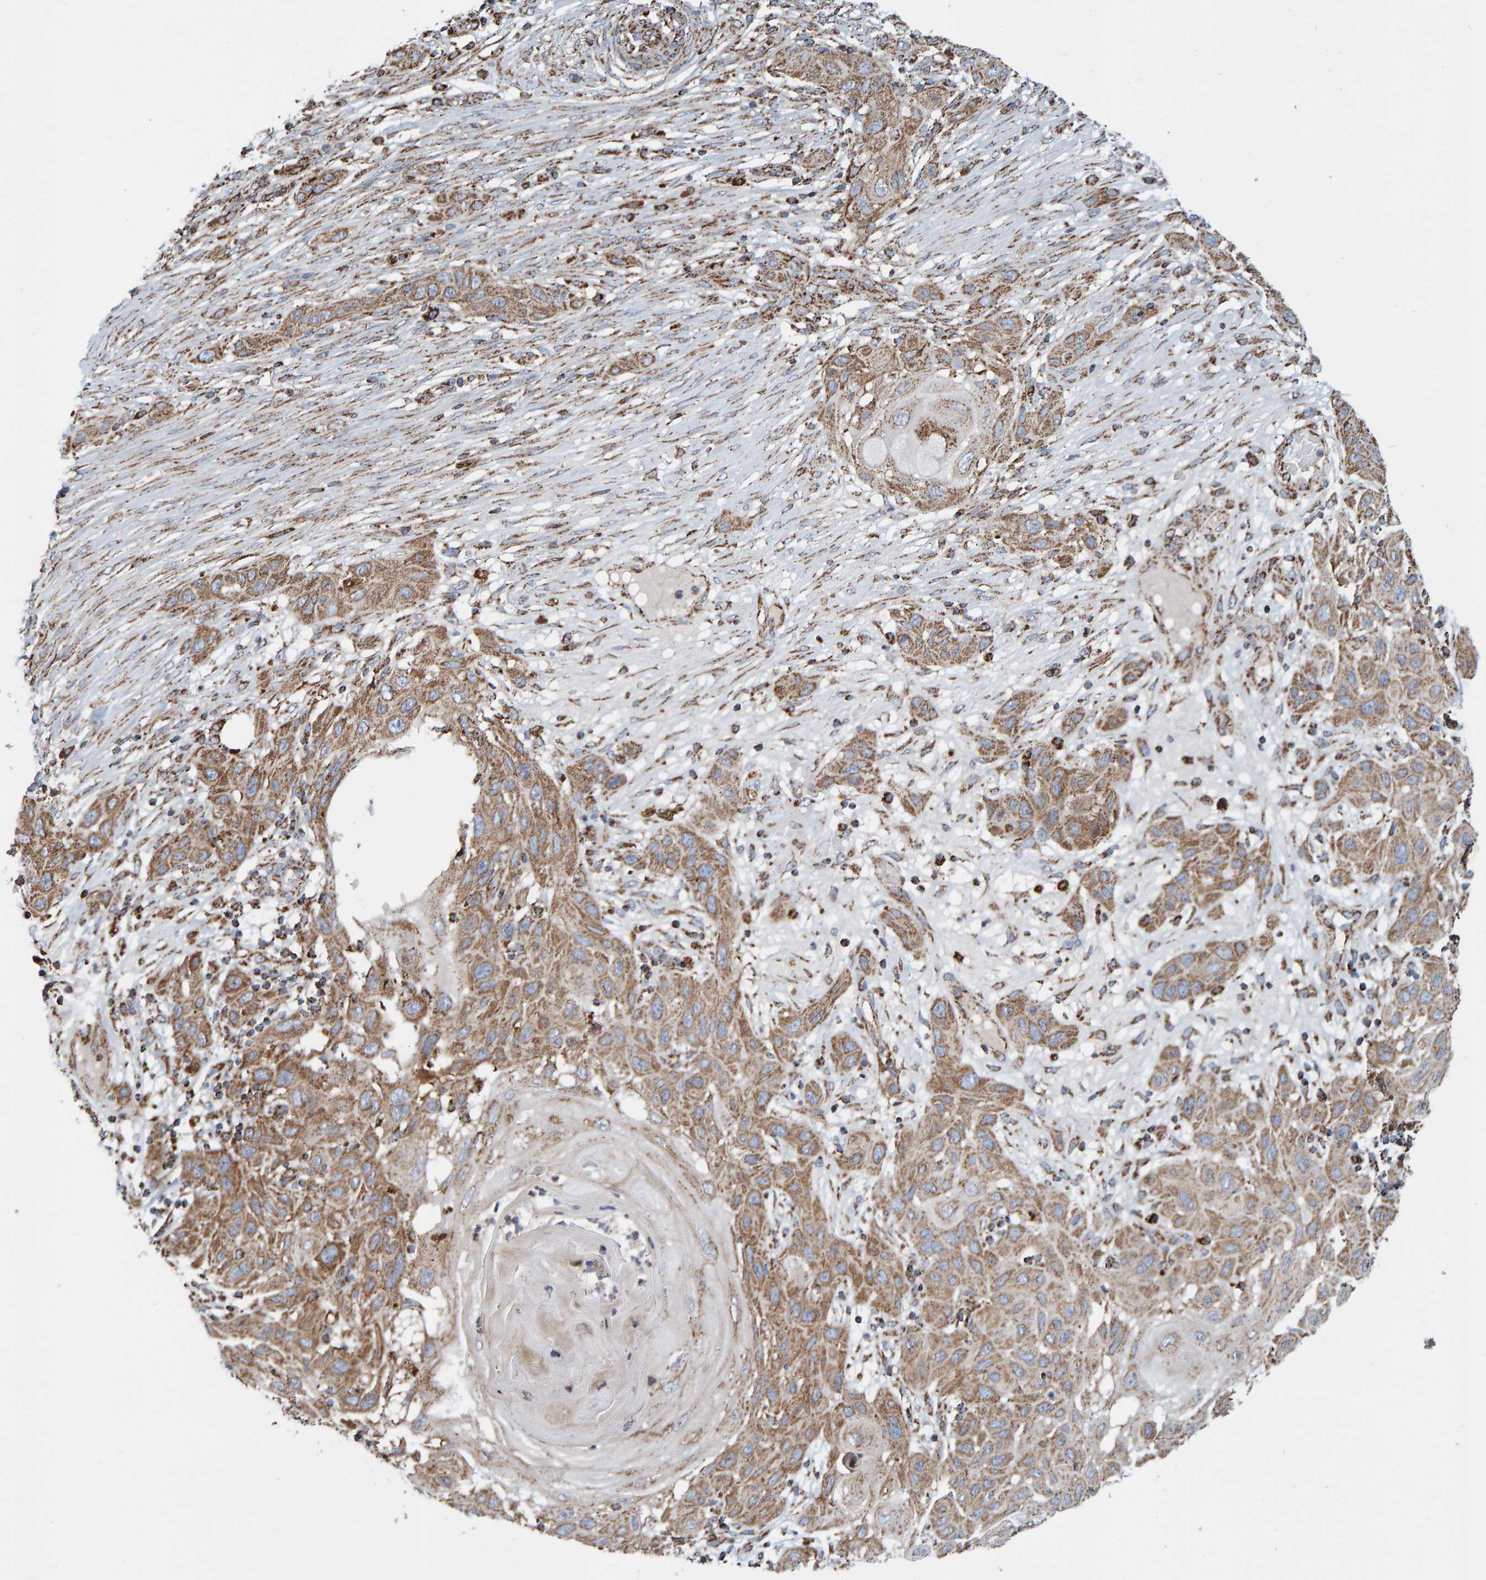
{"staining": {"intensity": "moderate", "quantity": "25%-75%", "location": "cytoplasmic/membranous"}, "tissue": "skin cancer", "cell_type": "Tumor cells", "image_type": "cancer", "snomed": [{"axis": "morphology", "description": "Squamous cell carcinoma, NOS"}, {"axis": "topography", "description": "Skin"}], "caption": "Tumor cells show medium levels of moderate cytoplasmic/membranous staining in approximately 25%-75% of cells in skin squamous cell carcinoma.", "gene": "MRPL45", "patient": {"sex": "female", "age": 96}}